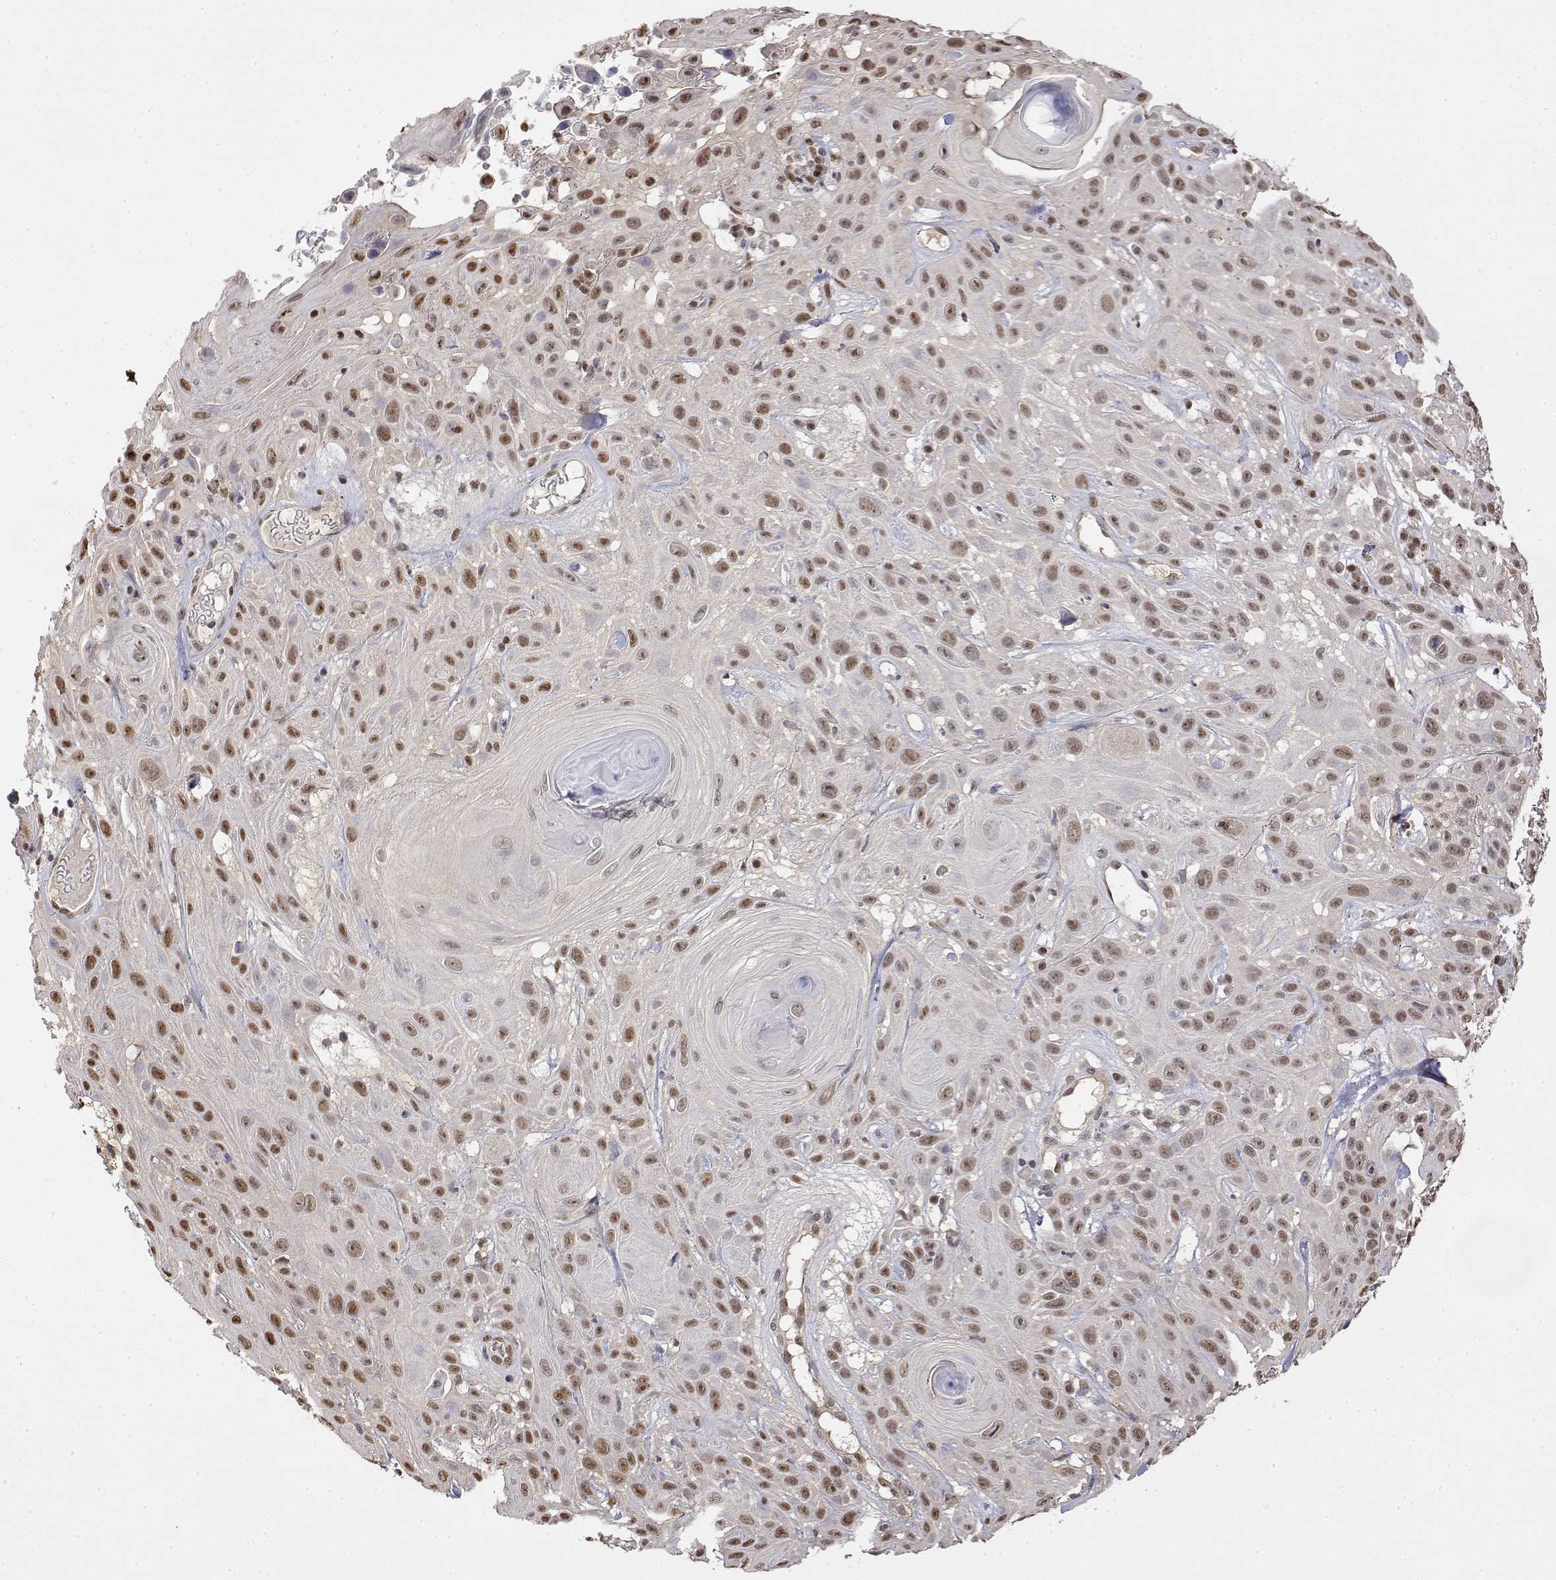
{"staining": {"intensity": "moderate", "quantity": ">75%", "location": "nuclear"}, "tissue": "skin cancer", "cell_type": "Tumor cells", "image_type": "cancer", "snomed": [{"axis": "morphology", "description": "Squamous cell carcinoma, NOS"}, {"axis": "topography", "description": "Skin"}], "caption": "Immunohistochemical staining of skin cancer reveals moderate nuclear protein positivity in about >75% of tumor cells.", "gene": "TPI1", "patient": {"sex": "male", "age": 82}}